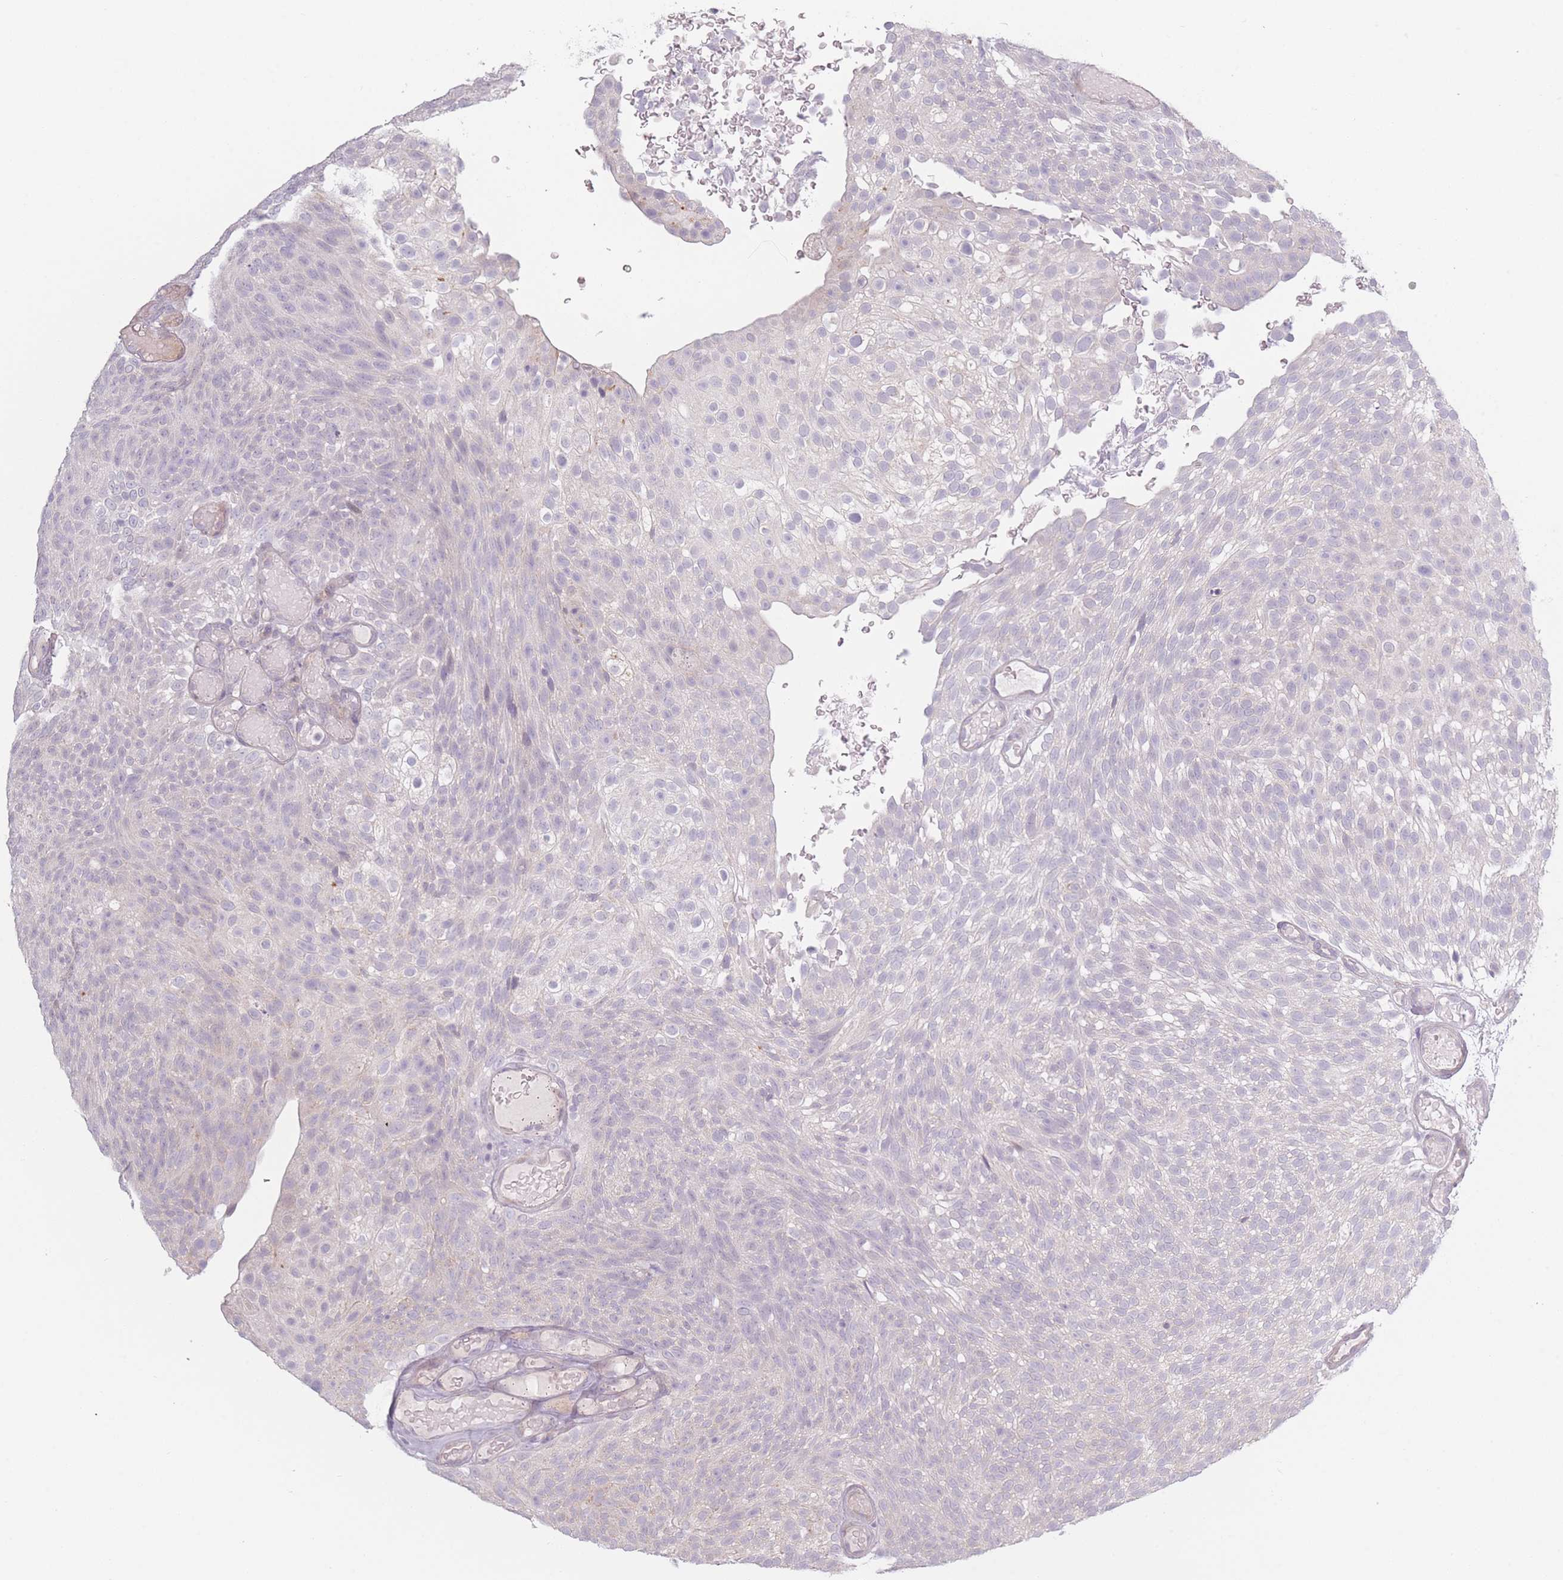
{"staining": {"intensity": "negative", "quantity": "none", "location": "none"}, "tissue": "urothelial cancer", "cell_type": "Tumor cells", "image_type": "cancer", "snomed": [{"axis": "morphology", "description": "Urothelial carcinoma, Low grade"}, {"axis": "topography", "description": "Urinary bladder"}], "caption": "Urothelial cancer was stained to show a protein in brown. There is no significant staining in tumor cells.", "gene": "RASL10B", "patient": {"sex": "male", "age": 78}}